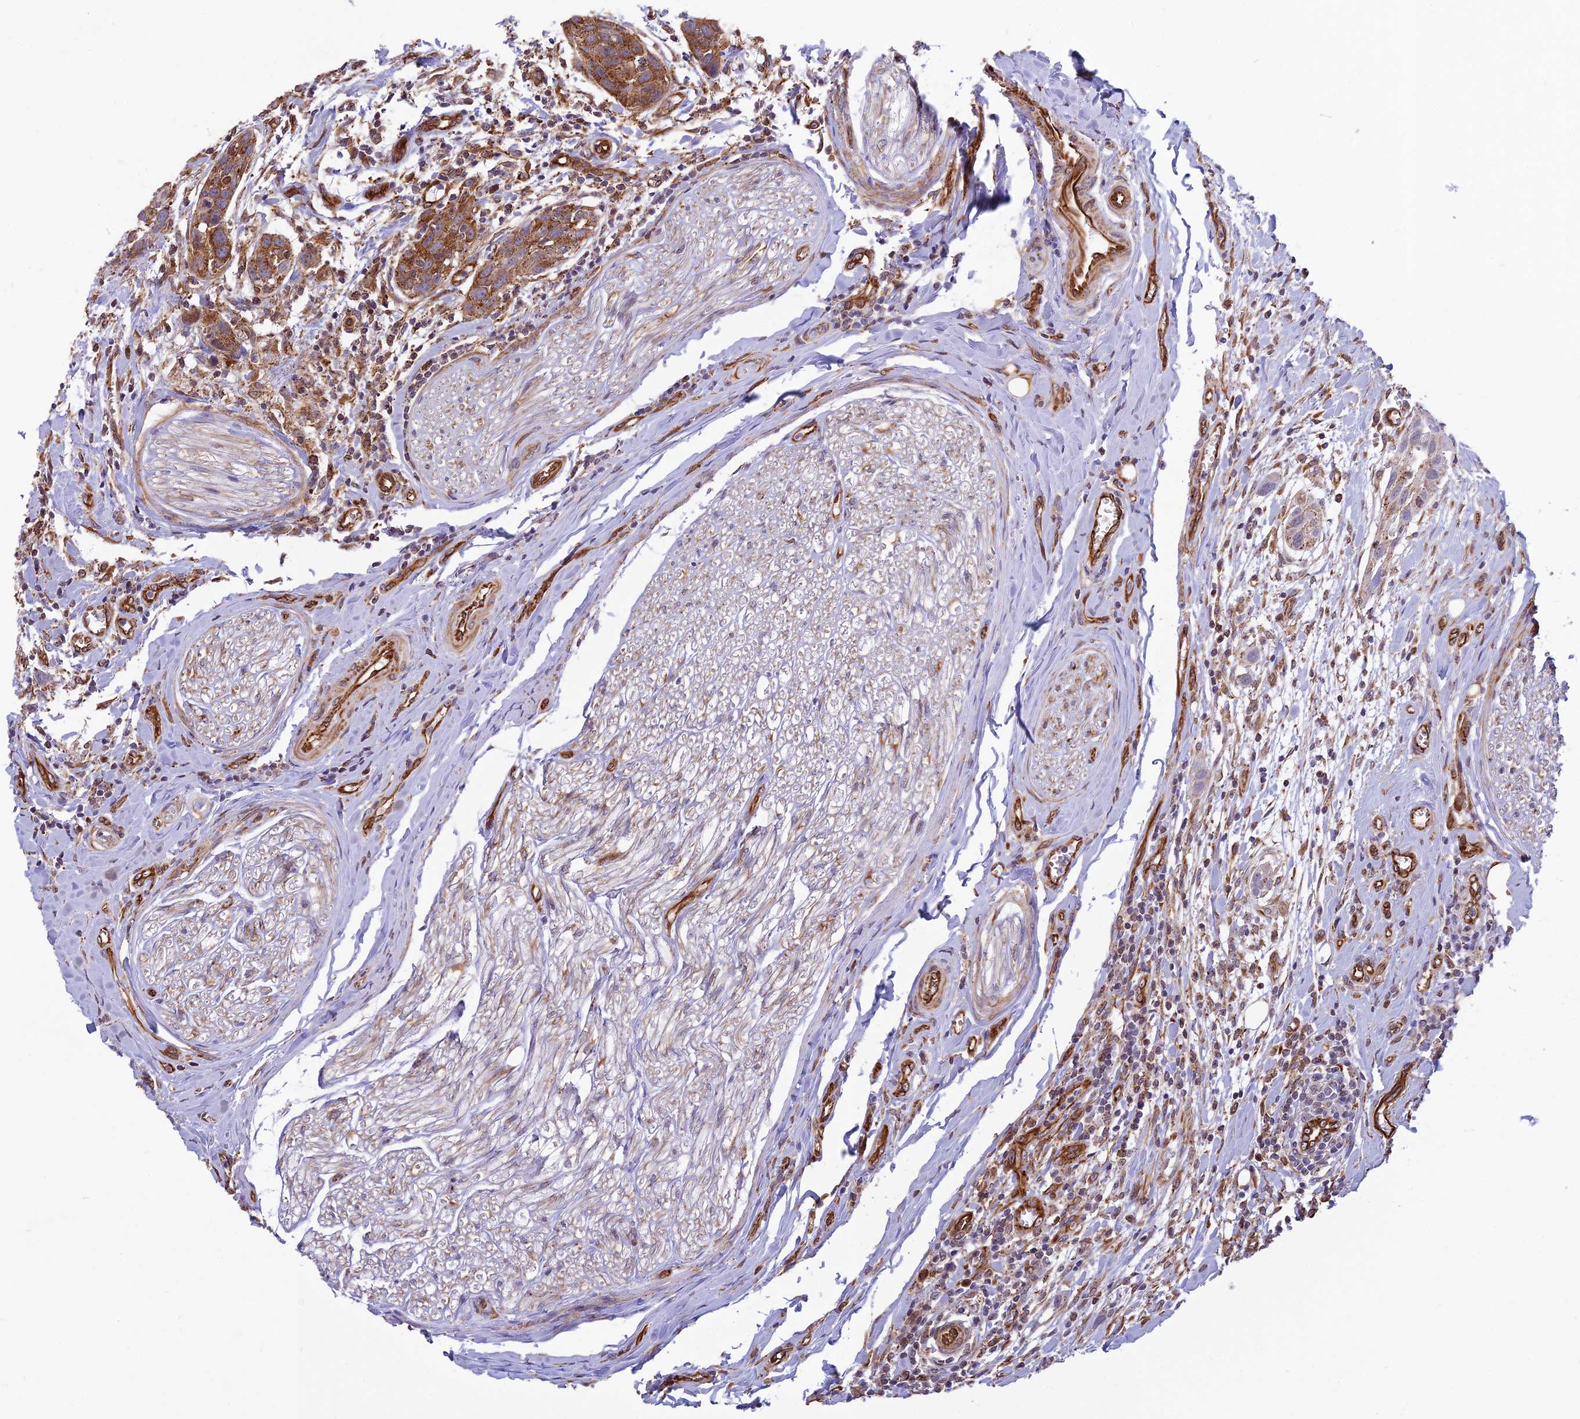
{"staining": {"intensity": "moderate", "quantity": ">75%", "location": "cytoplasmic/membranous"}, "tissue": "head and neck cancer", "cell_type": "Tumor cells", "image_type": "cancer", "snomed": [{"axis": "morphology", "description": "Squamous cell carcinoma, NOS"}, {"axis": "topography", "description": "Oral tissue"}, {"axis": "topography", "description": "Head-Neck"}], "caption": "A photomicrograph showing moderate cytoplasmic/membranous expression in about >75% of tumor cells in head and neck cancer, as visualized by brown immunohistochemical staining.", "gene": "SAPCD2", "patient": {"sex": "female", "age": 50}}